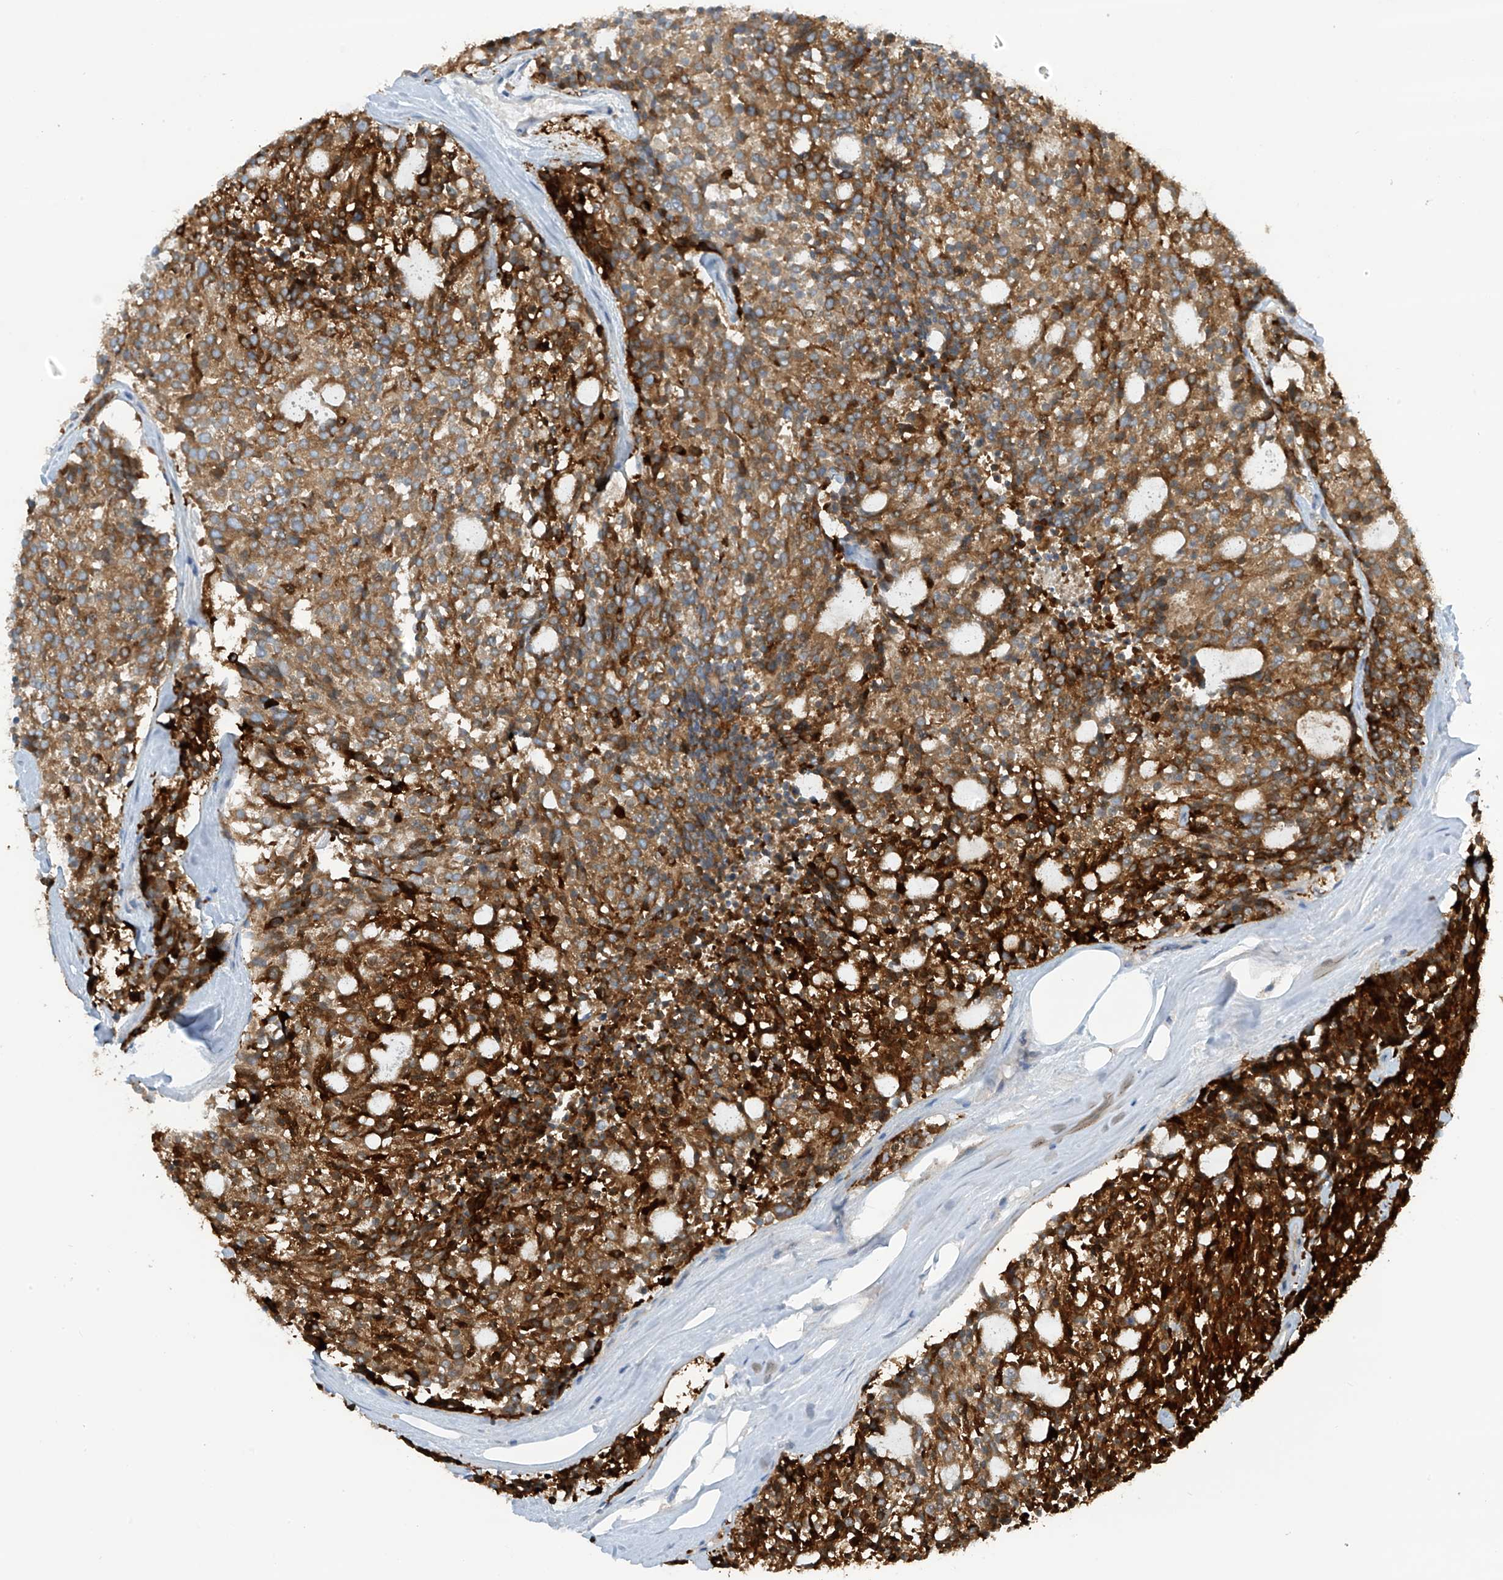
{"staining": {"intensity": "moderate", "quantity": ">75%", "location": "cytoplasmic/membranous"}, "tissue": "carcinoid", "cell_type": "Tumor cells", "image_type": "cancer", "snomed": [{"axis": "morphology", "description": "Carcinoid, malignant, NOS"}, {"axis": "topography", "description": "Pancreas"}], "caption": "Carcinoid stained with a protein marker reveals moderate staining in tumor cells.", "gene": "FSD1L", "patient": {"sex": "female", "age": 54}}